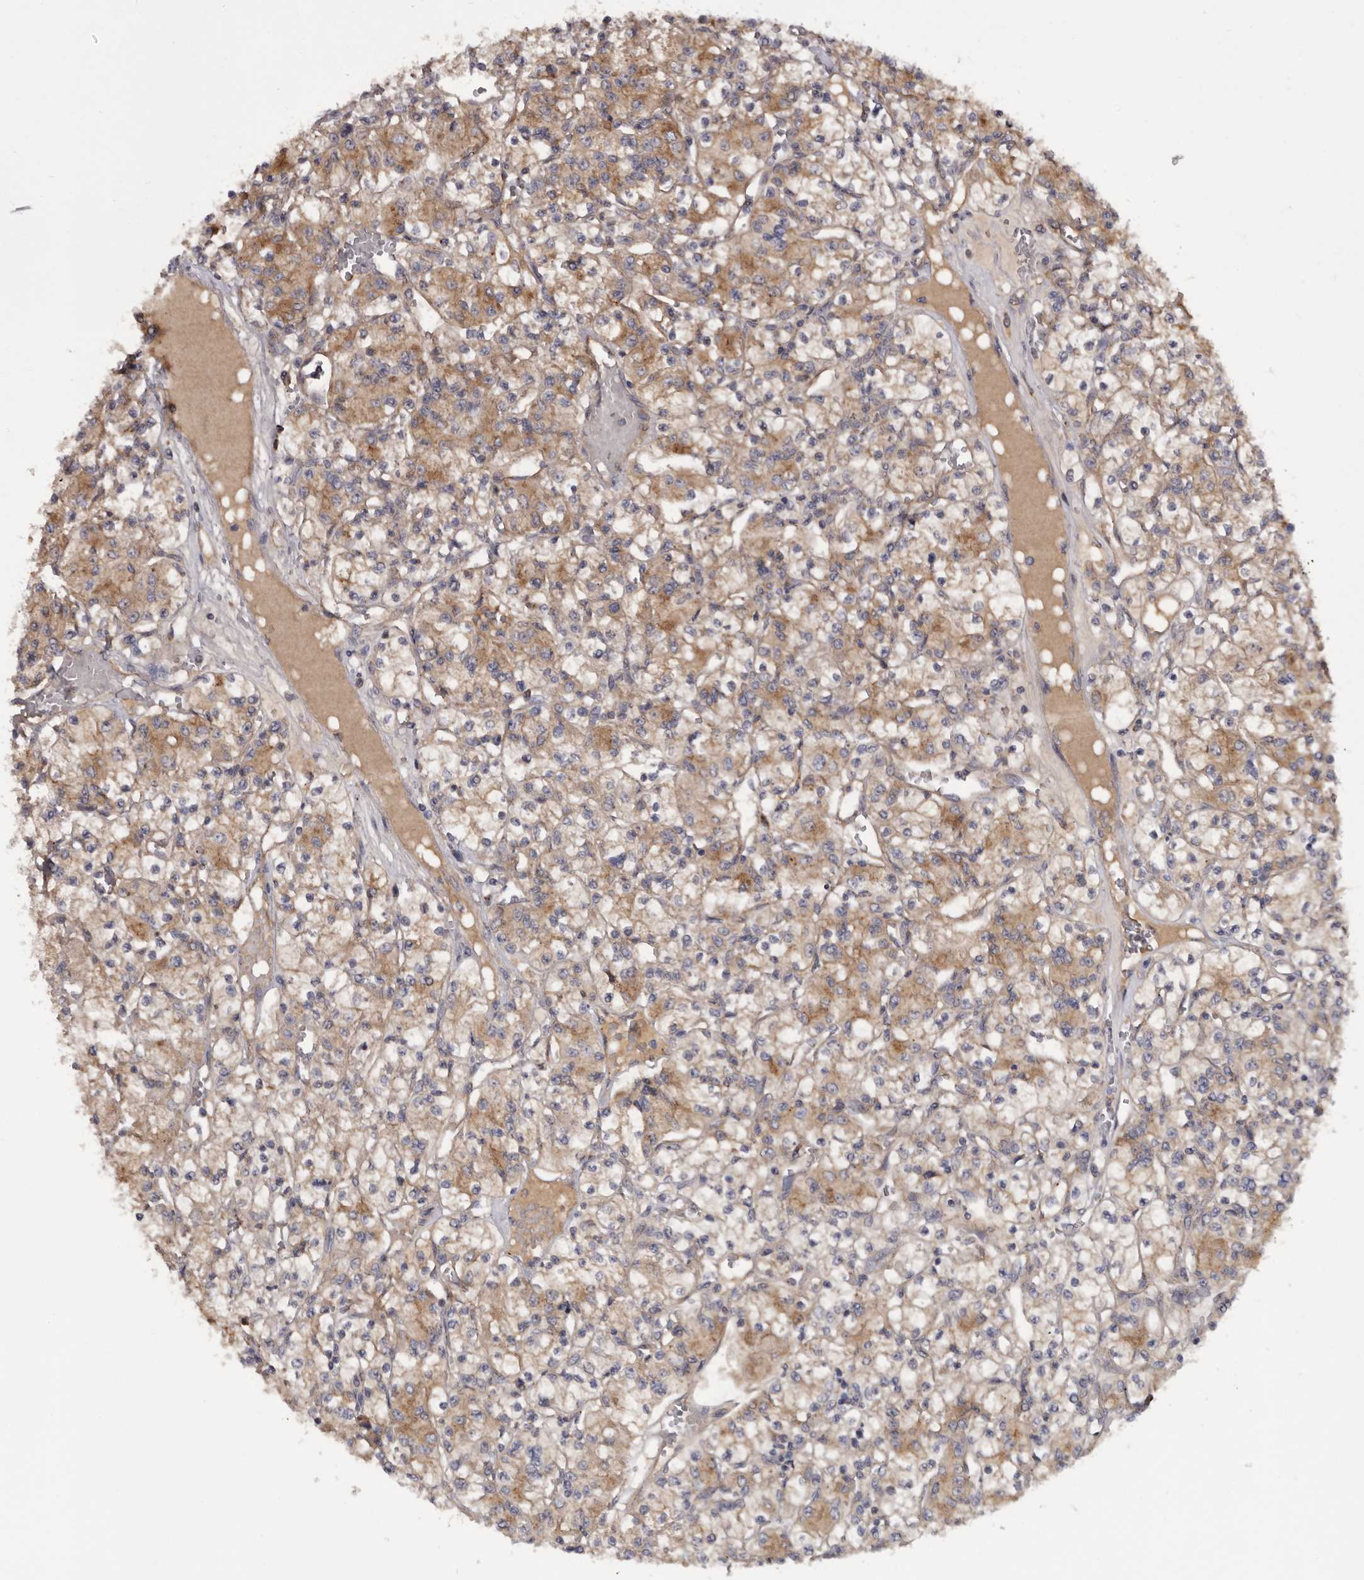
{"staining": {"intensity": "moderate", "quantity": ">75%", "location": "cytoplasmic/membranous"}, "tissue": "renal cancer", "cell_type": "Tumor cells", "image_type": "cancer", "snomed": [{"axis": "morphology", "description": "Adenocarcinoma, NOS"}, {"axis": "topography", "description": "Kidney"}], "caption": "Human renal adenocarcinoma stained with a brown dye reveals moderate cytoplasmic/membranous positive positivity in approximately >75% of tumor cells.", "gene": "INKA2", "patient": {"sex": "female", "age": 59}}